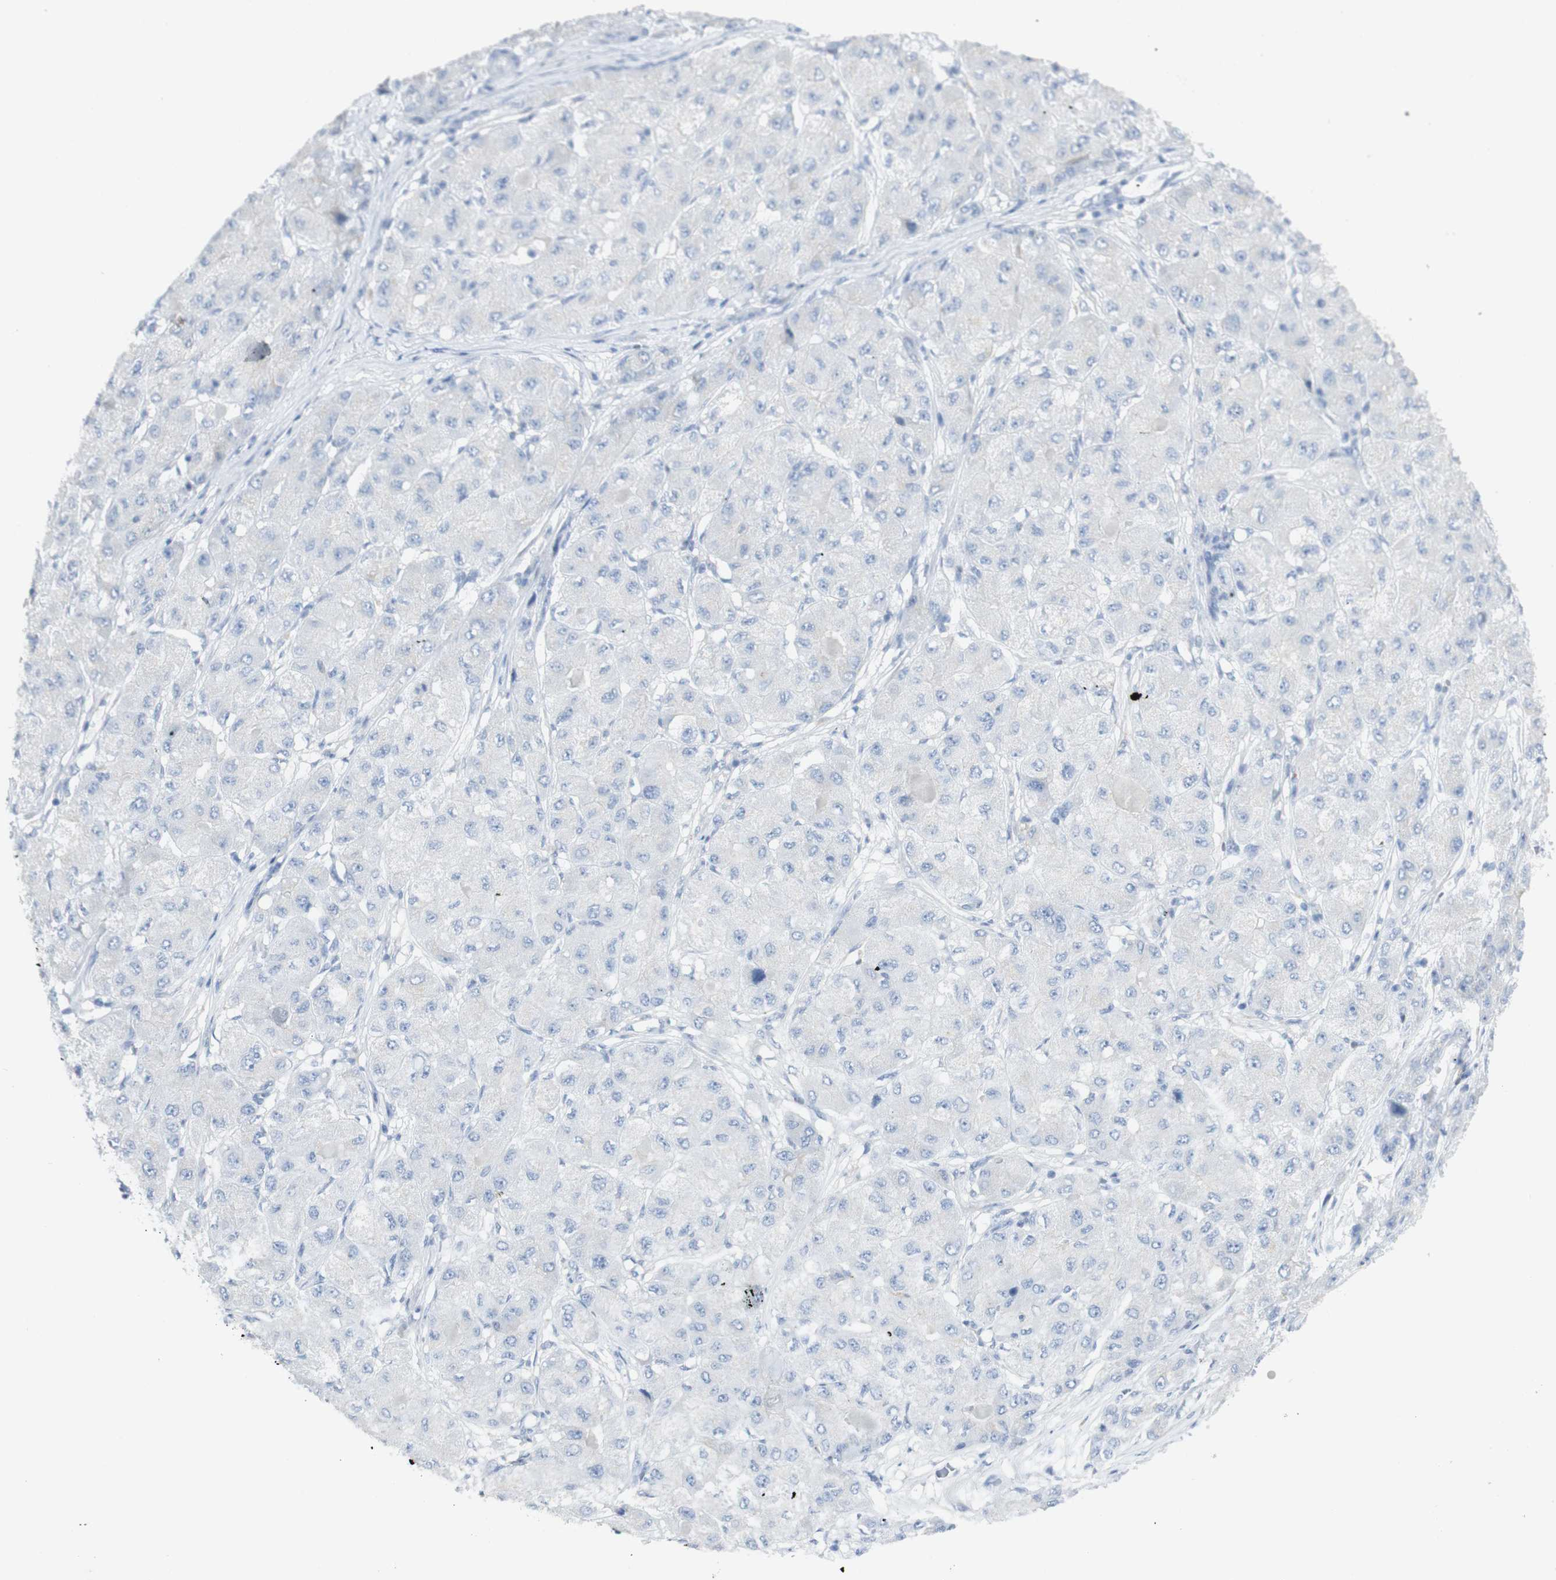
{"staining": {"intensity": "negative", "quantity": "none", "location": "none"}, "tissue": "liver cancer", "cell_type": "Tumor cells", "image_type": "cancer", "snomed": [{"axis": "morphology", "description": "Carcinoma, Hepatocellular, NOS"}, {"axis": "topography", "description": "Liver"}], "caption": "Hepatocellular carcinoma (liver) was stained to show a protein in brown. There is no significant positivity in tumor cells.", "gene": "CD207", "patient": {"sex": "male", "age": 80}}